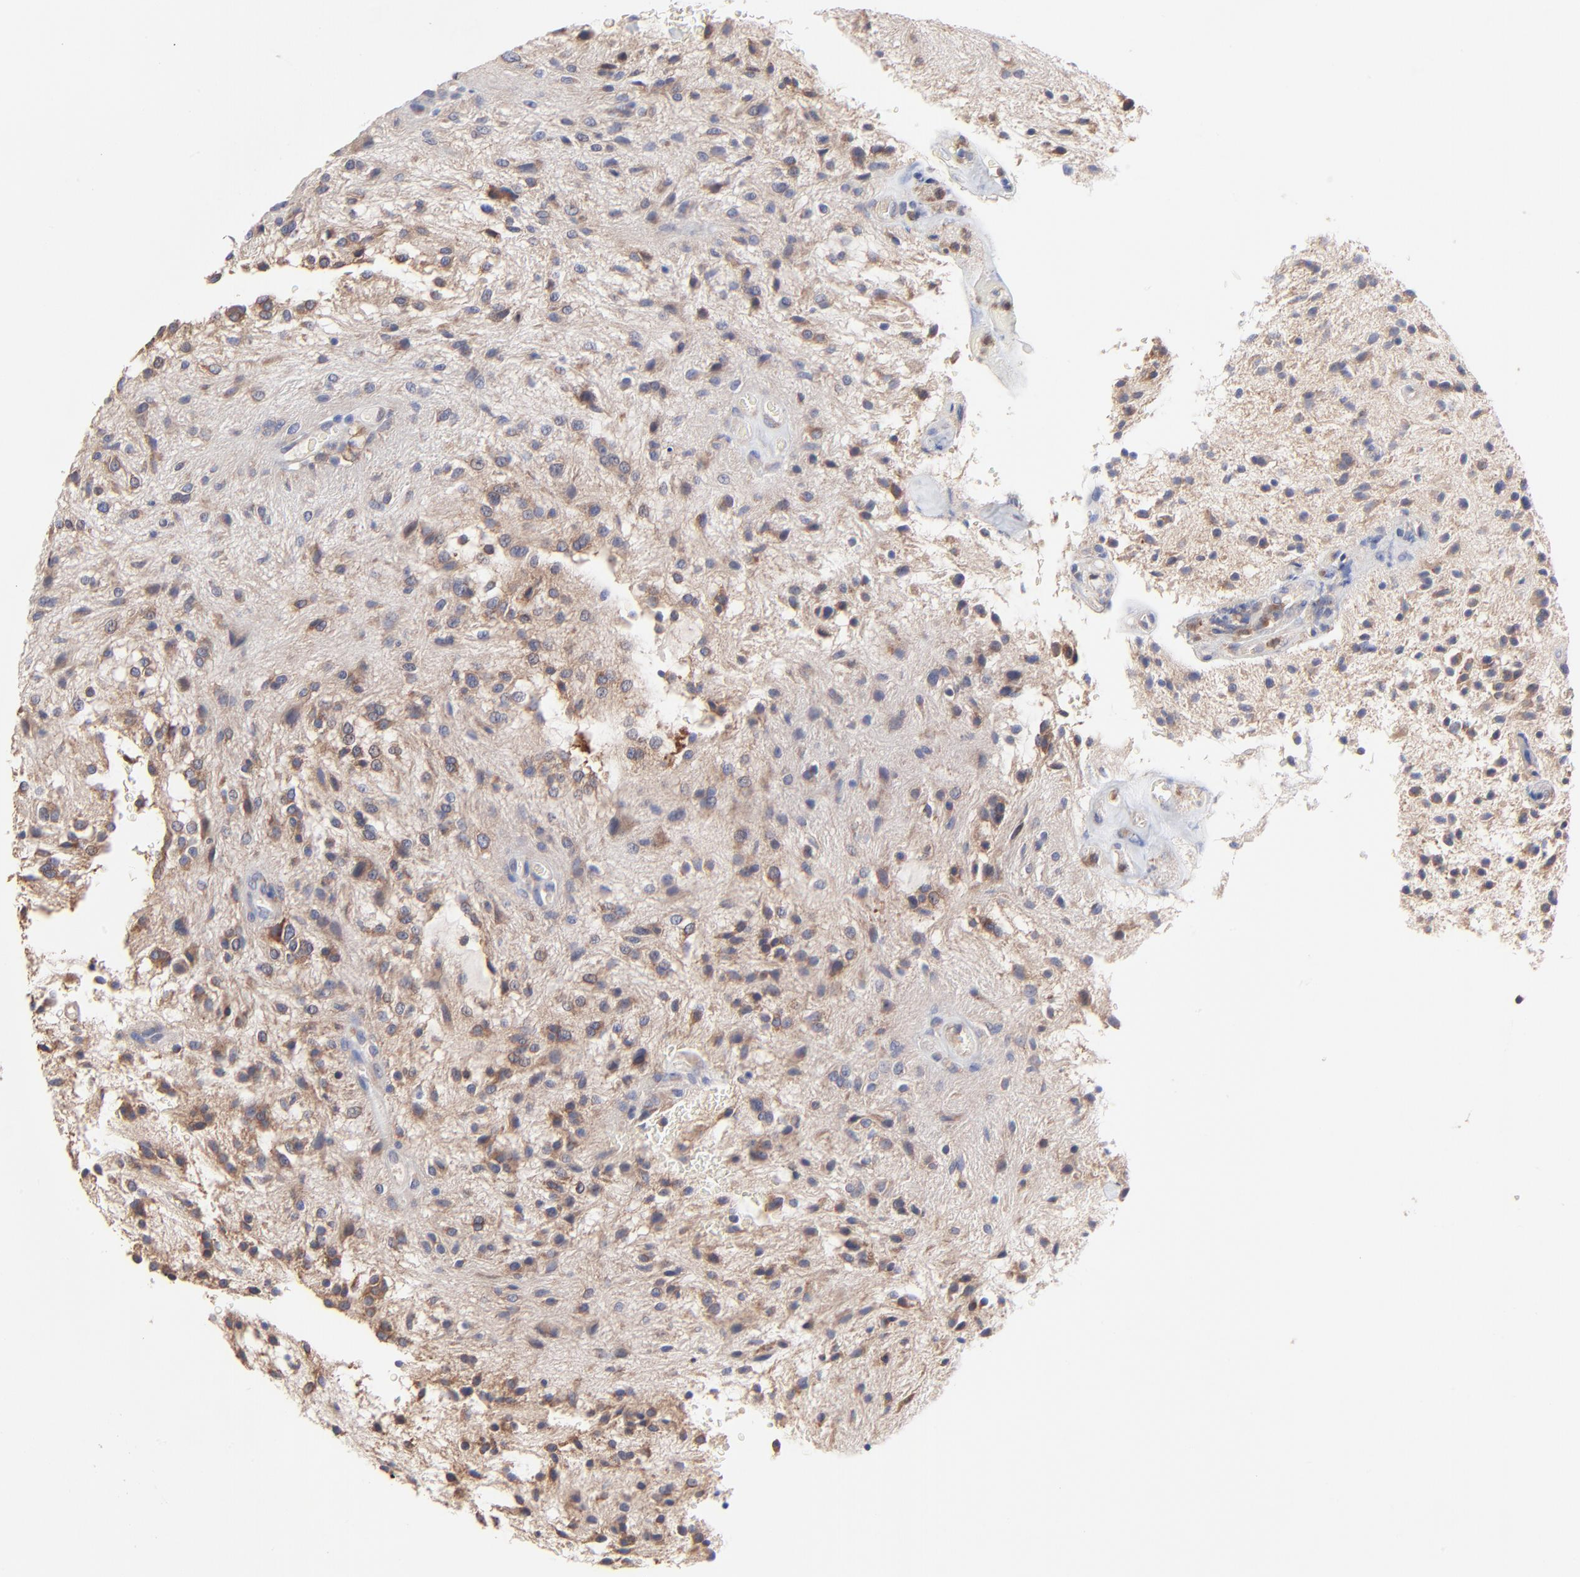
{"staining": {"intensity": "moderate", "quantity": ">75%", "location": "cytoplasmic/membranous"}, "tissue": "glioma", "cell_type": "Tumor cells", "image_type": "cancer", "snomed": [{"axis": "morphology", "description": "Glioma, malignant, NOS"}, {"axis": "topography", "description": "Cerebellum"}], "caption": "Glioma stained for a protein demonstrates moderate cytoplasmic/membranous positivity in tumor cells. (IHC, brightfield microscopy, high magnification).", "gene": "PPFIBP2", "patient": {"sex": "female", "age": 10}}